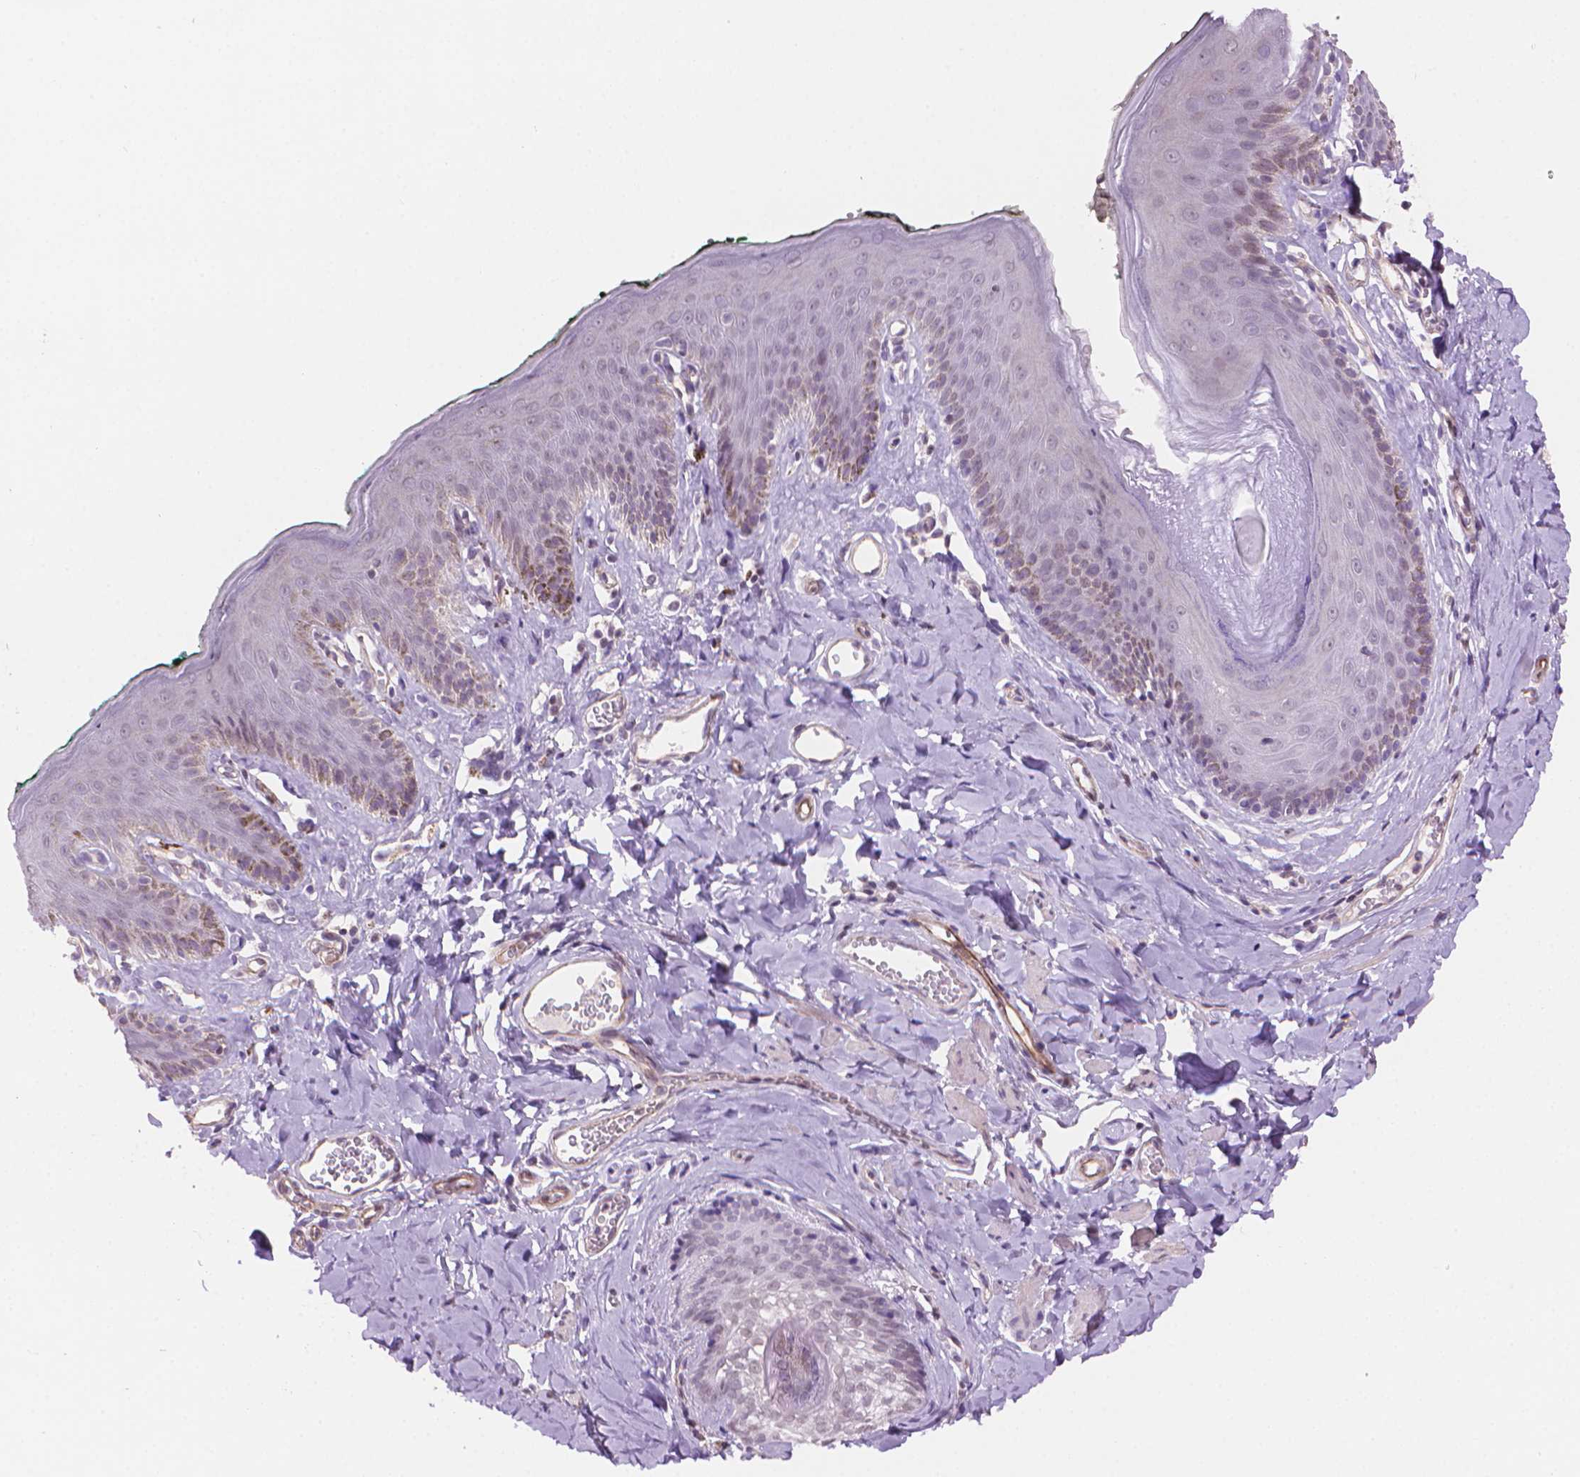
{"staining": {"intensity": "negative", "quantity": "none", "location": "none"}, "tissue": "skin", "cell_type": "Epidermal cells", "image_type": "normal", "snomed": [{"axis": "morphology", "description": "Normal tissue, NOS"}, {"axis": "topography", "description": "Vulva"}, {"axis": "topography", "description": "Peripheral nerve tissue"}], "caption": "Protein analysis of normal skin demonstrates no significant expression in epidermal cells.", "gene": "TMEM184A", "patient": {"sex": "female", "age": 66}}